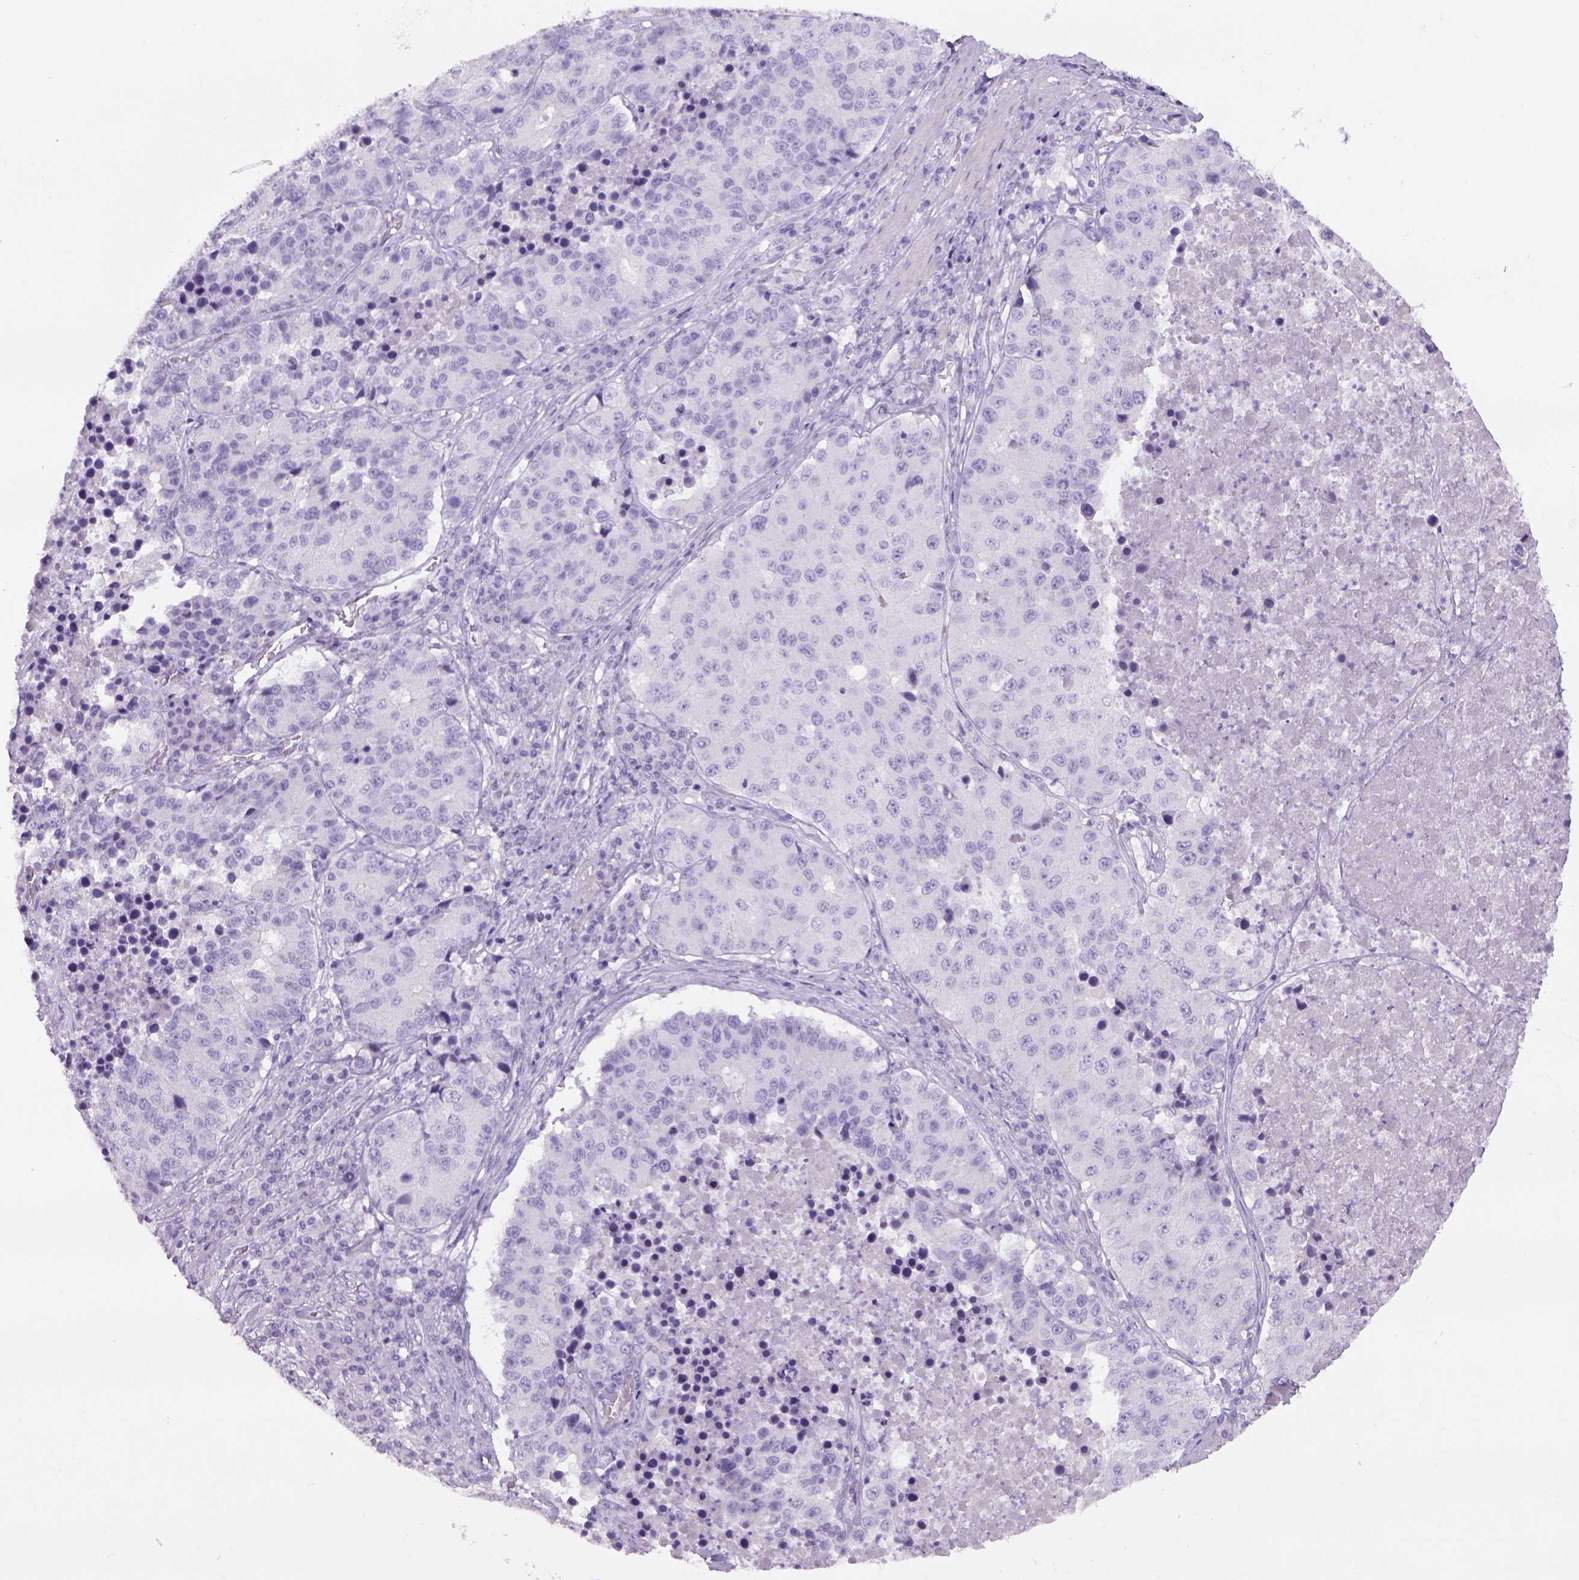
{"staining": {"intensity": "negative", "quantity": "none", "location": "none"}, "tissue": "stomach cancer", "cell_type": "Tumor cells", "image_type": "cancer", "snomed": [{"axis": "morphology", "description": "Adenocarcinoma, NOS"}, {"axis": "topography", "description": "Stomach"}], "caption": "Protein analysis of stomach cancer (adenocarcinoma) reveals no significant staining in tumor cells.", "gene": "TENM4", "patient": {"sex": "male", "age": 71}}